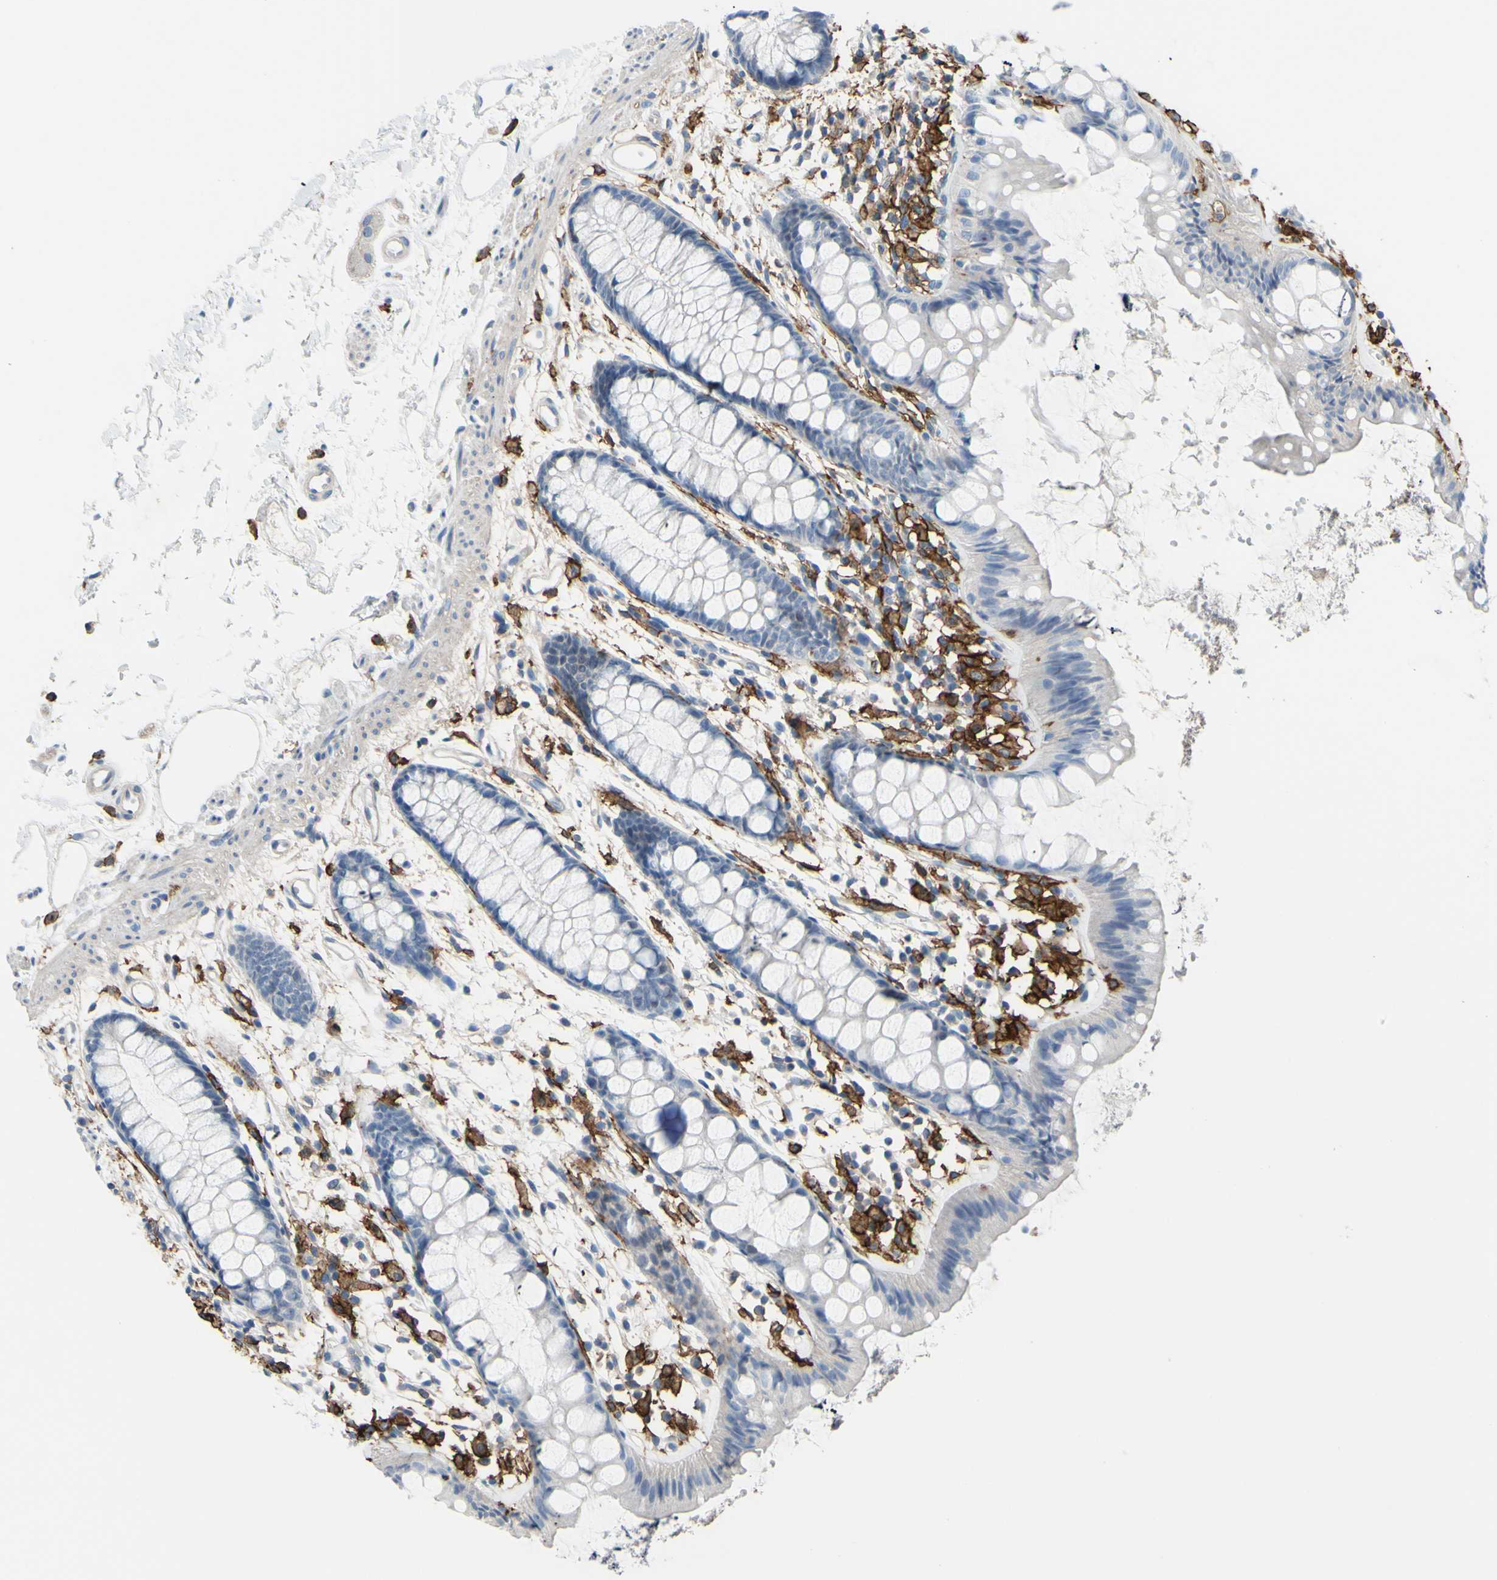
{"staining": {"intensity": "negative", "quantity": "none", "location": "none"}, "tissue": "rectum", "cell_type": "Glandular cells", "image_type": "normal", "snomed": [{"axis": "morphology", "description": "Normal tissue, NOS"}, {"axis": "topography", "description": "Rectum"}], "caption": "The photomicrograph shows no significant expression in glandular cells of rectum. (DAB (3,3'-diaminobenzidine) IHC with hematoxylin counter stain).", "gene": "FCGR2A", "patient": {"sex": "female", "age": 66}}